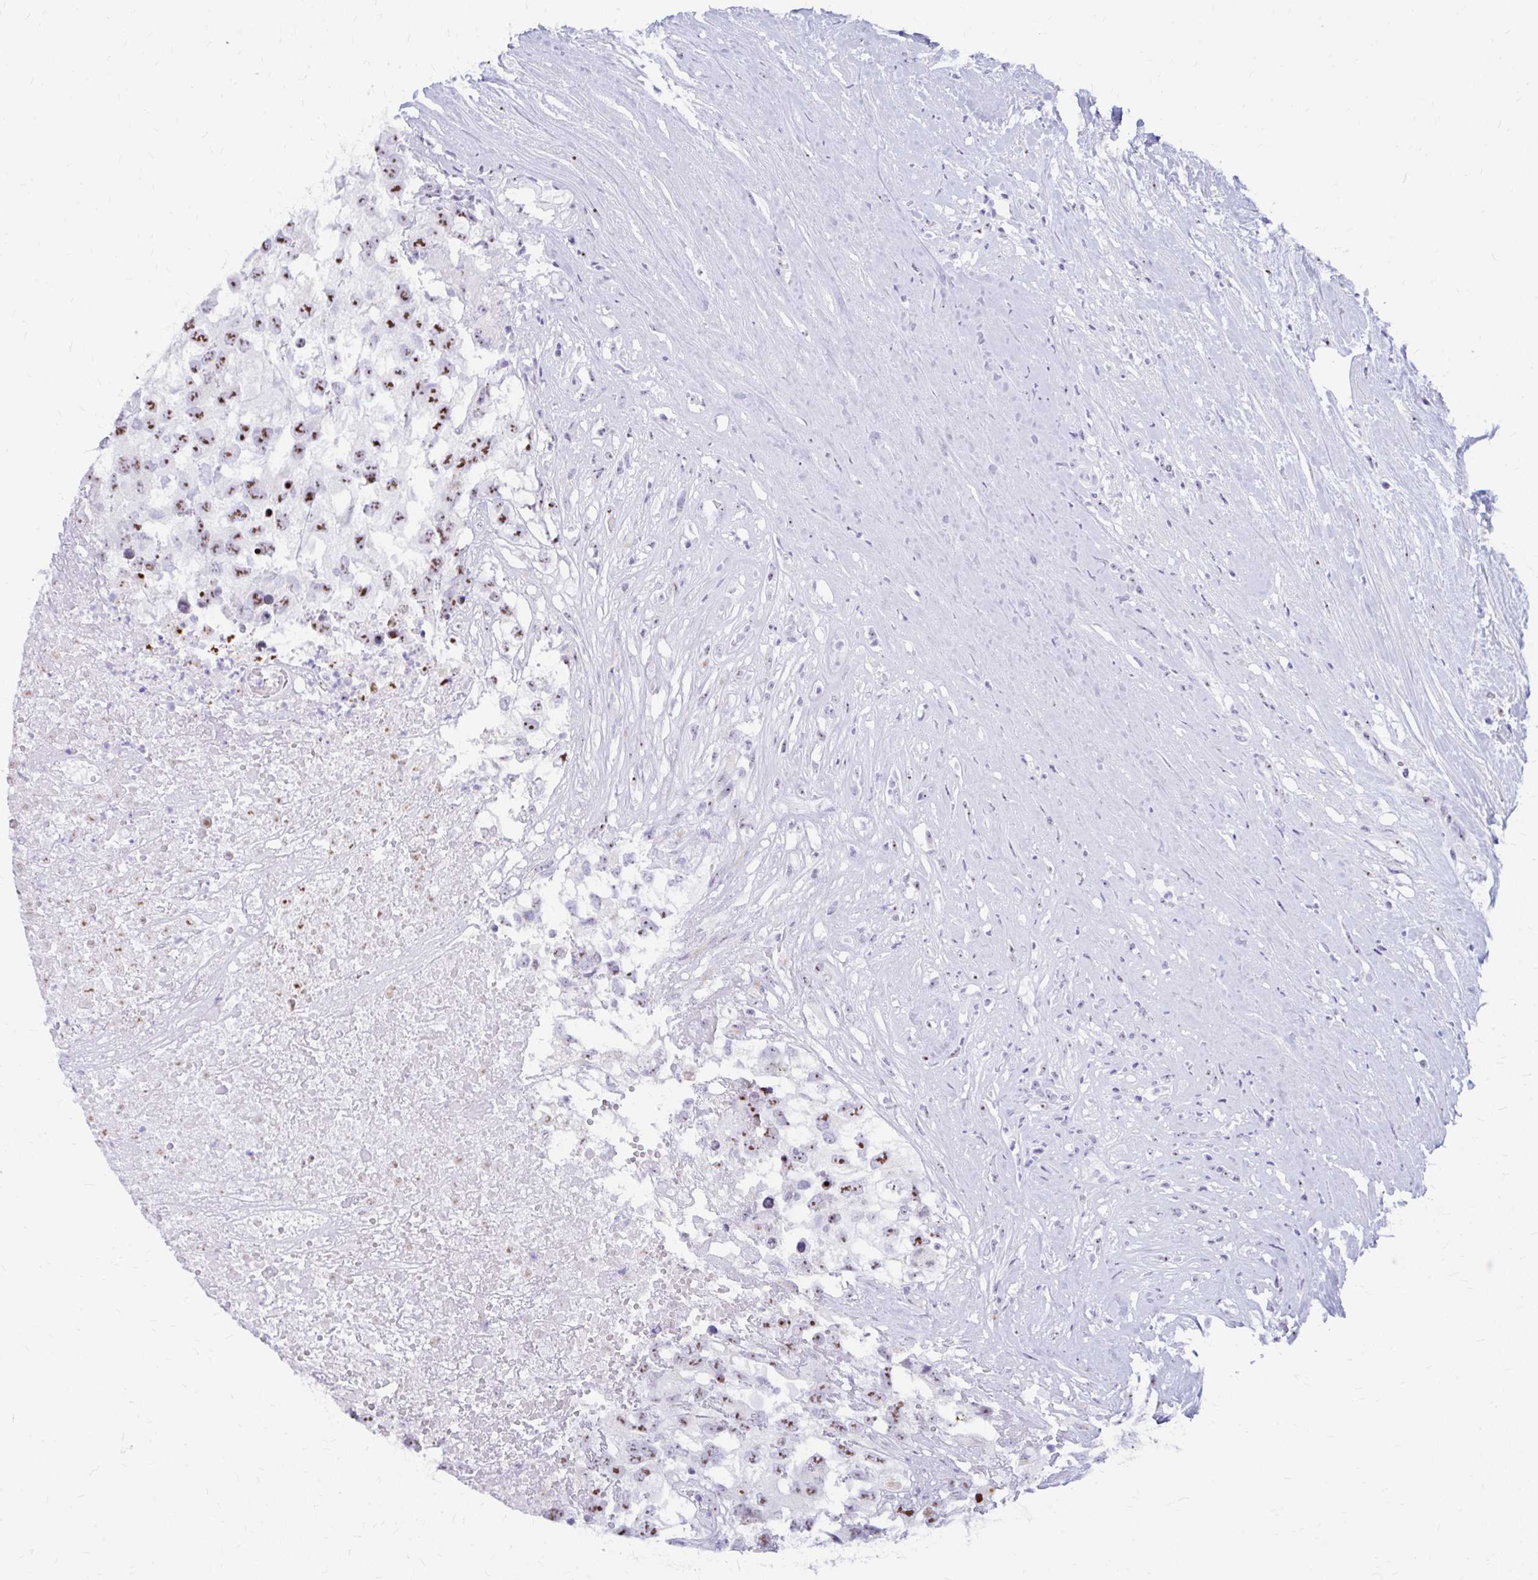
{"staining": {"intensity": "moderate", "quantity": ">75%", "location": "nuclear"}, "tissue": "testis cancer", "cell_type": "Tumor cells", "image_type": "cancer", "snomed": [{"axis": "morphology", "description": "Carcinoma, Embryonal, NOS"}, {"axis": "topography", "description": "Testis"}], "caption": "This is a histology image of immunohistochemistry staining of testis cancer, which shows moderate positivity in the nuclear of tumor cells.", "gene": "FTSJ3", "patient": {"sex": "male", "age": 83}}